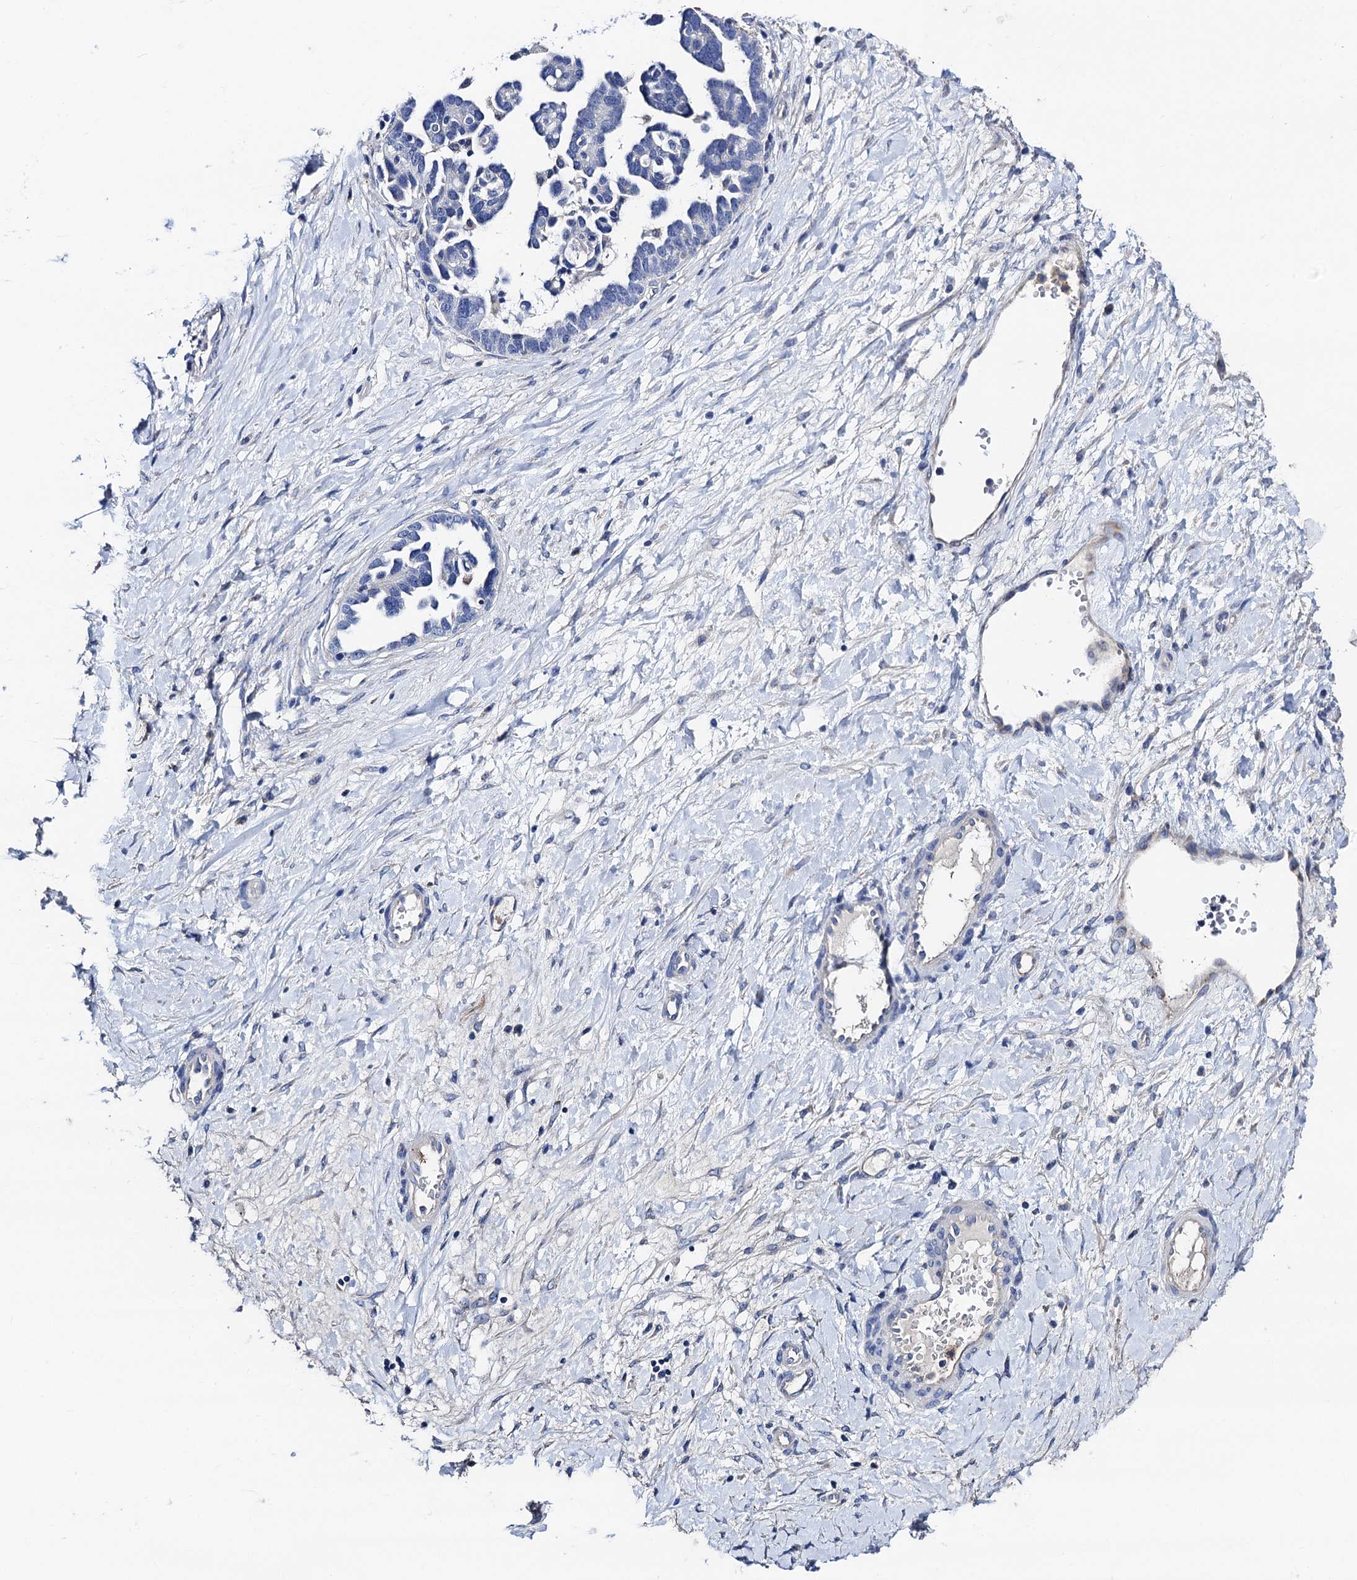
{"staining": {"intensity": "negative", "quantity": "none", "location": "none"}, "tissue": "ovarian cancer", "cell_type": "Tumor cells", "image_type": "cancer", "snomed": [{"axis": "morphology", "description": "Cystadenocarcinoma, serous, NOS"}, {"axis": "topography", "description": "Ovary"}], "caption": "Ovarian serous cystadenocarcinoma was stained to show a protein in brown. There is no significant expression in tumor cells.", "gene": "FREM3", "patient": {"sex": "female", "age": 54}}